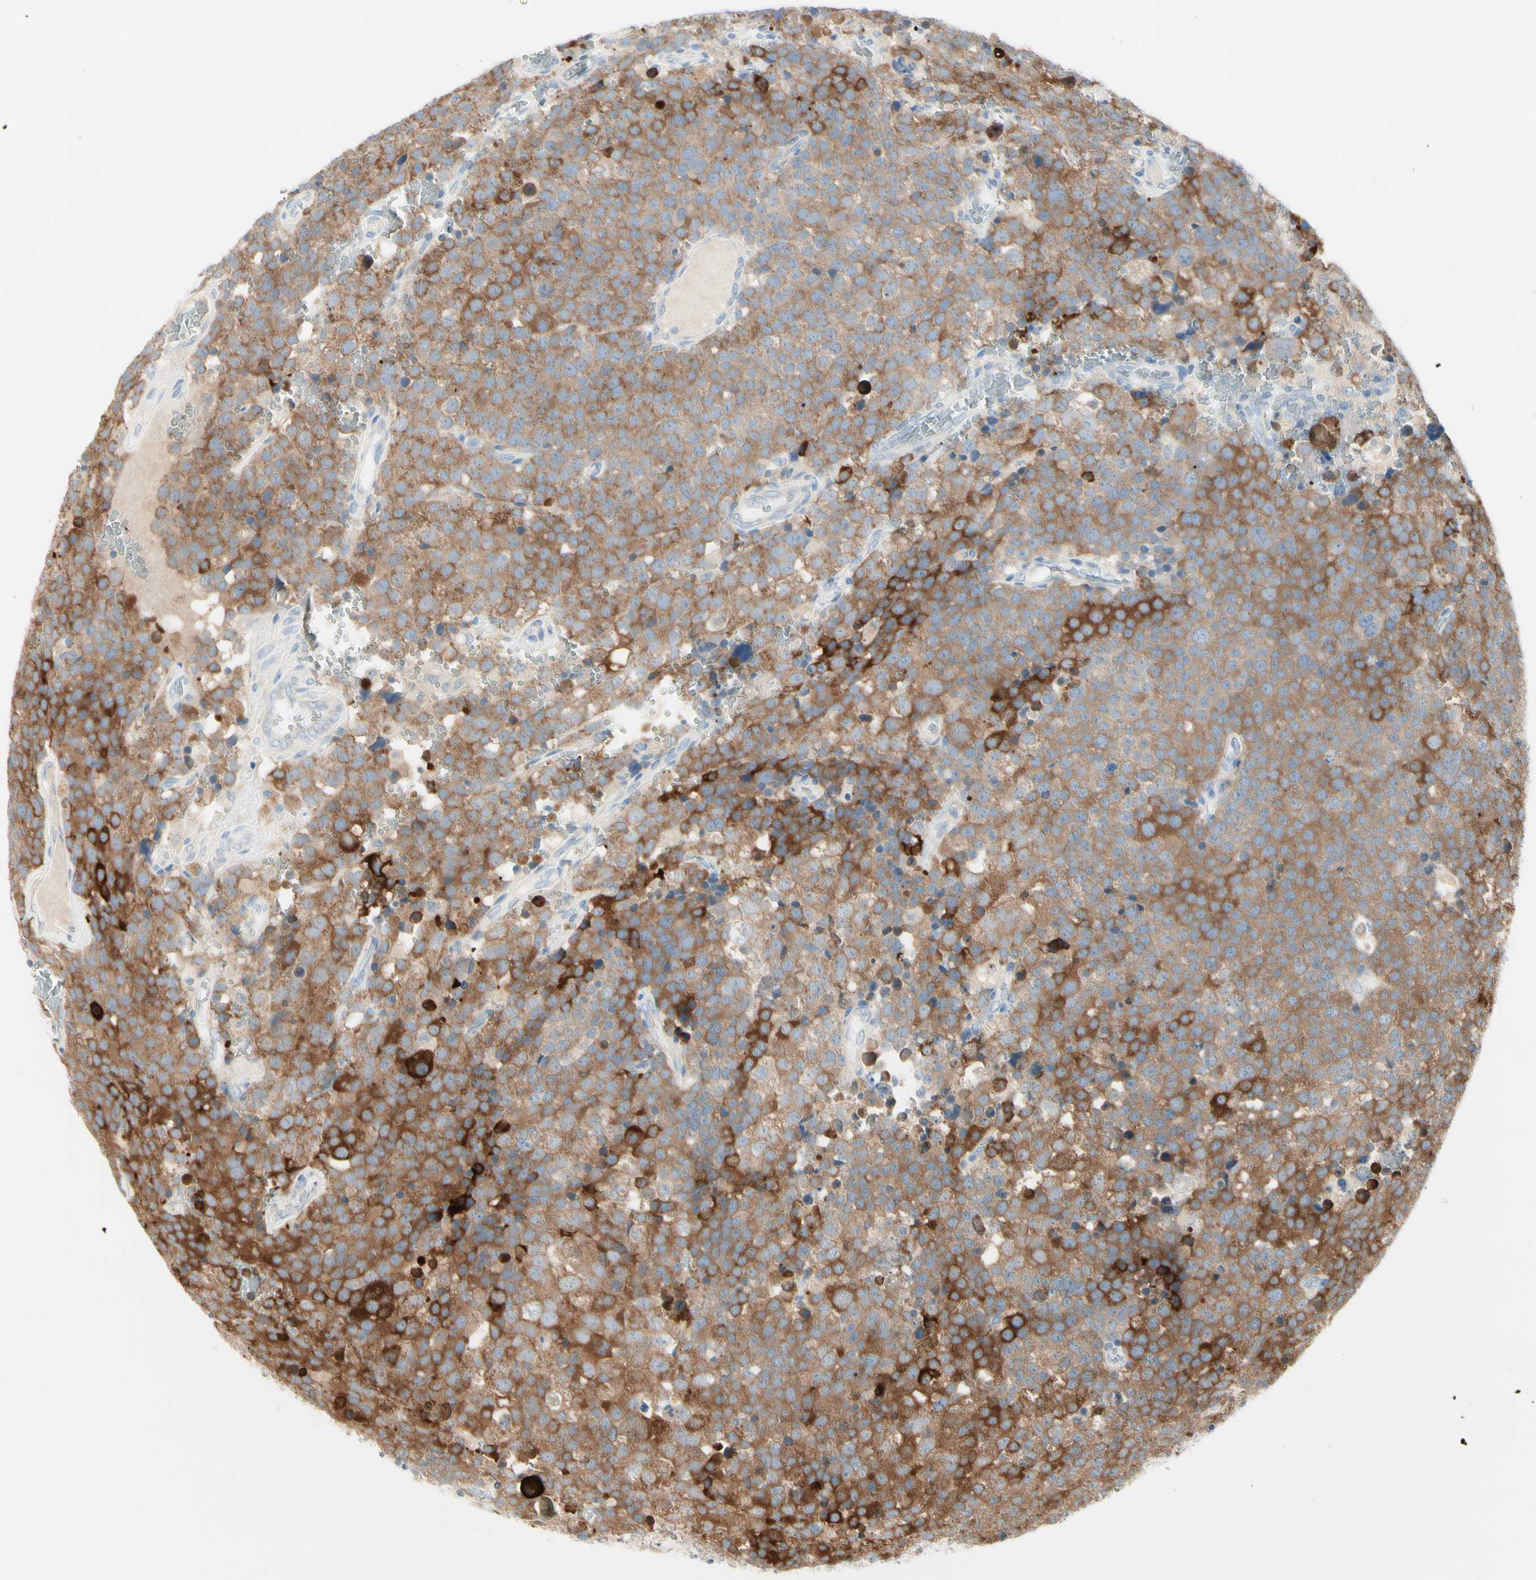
{"staining": {"intensity": "strong", "quantity": ">75%", "location": "cytoplasmic/membranous"}, "tissue": "testis cancer", "cell_type": "Tumor cells", "image_type": "cancer", "snomed": [{"axis": "morphology", "description": "Seminoma, NOS"}, {"axis": "topography", "description": "Testis"}], "caption": "Brown immunohistochemical staining in human testis seminoma reveals strong cytoplasmic/membranous expression in about >75% of tumor cells.", "gene": "ALDH18A1", "patient": {"sex": "male", "age": 71}}